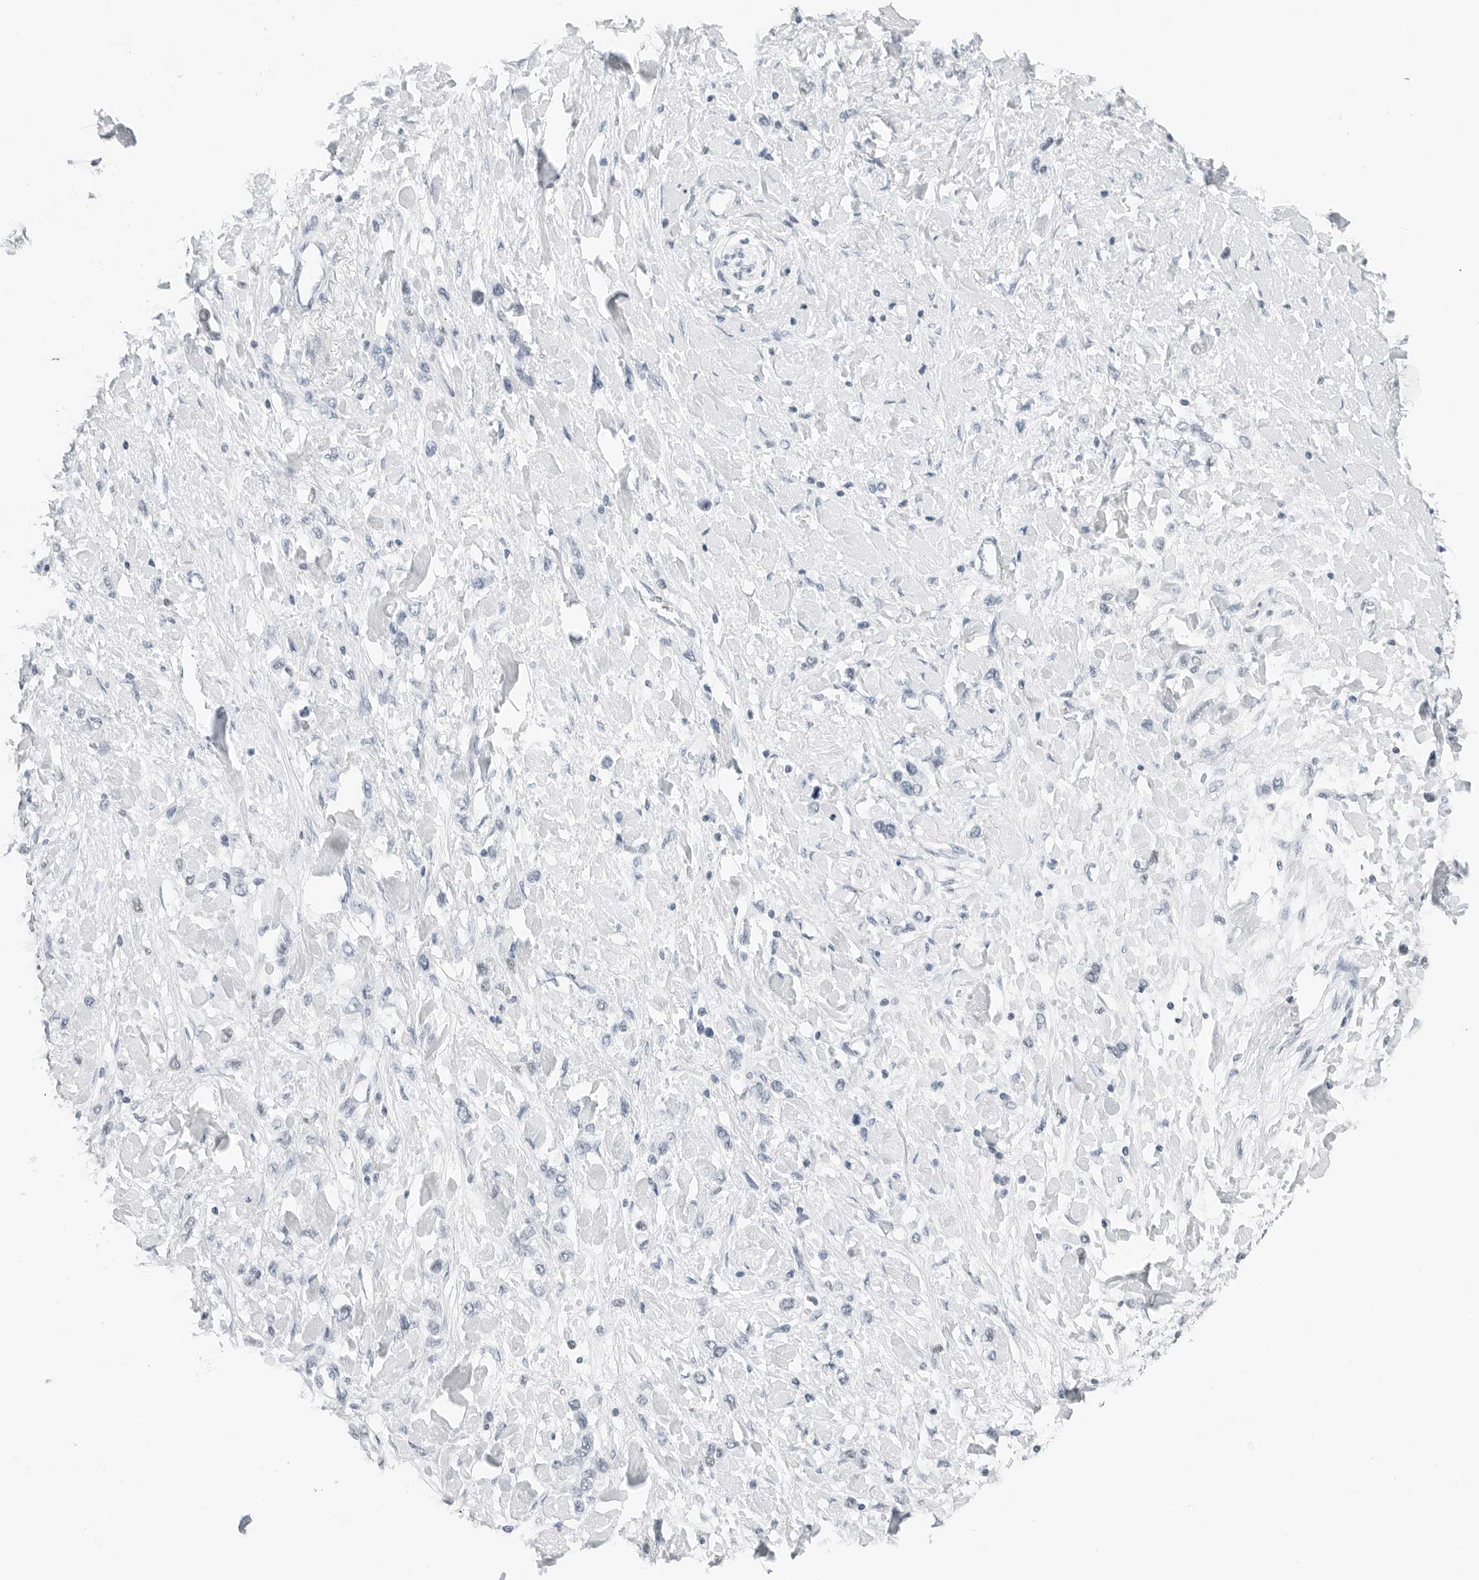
{"staining": {"intensity": "negative", "quantity": "none", "location": "none"}, "tissue": "stomach cancer", "cell_type": "Tumor cells", "image_type": "cancer", "snomed": [{"axis": "morphology", "description": "Adenocarcinoma, NOS"}, {"axis": "topography", "description": "Stomach"}], "caption": "Tumor cells are negative for brown protein staining in stomach cancer.", "gene": "NTMT2", "patient": {"sex": "female", "age": 65}}